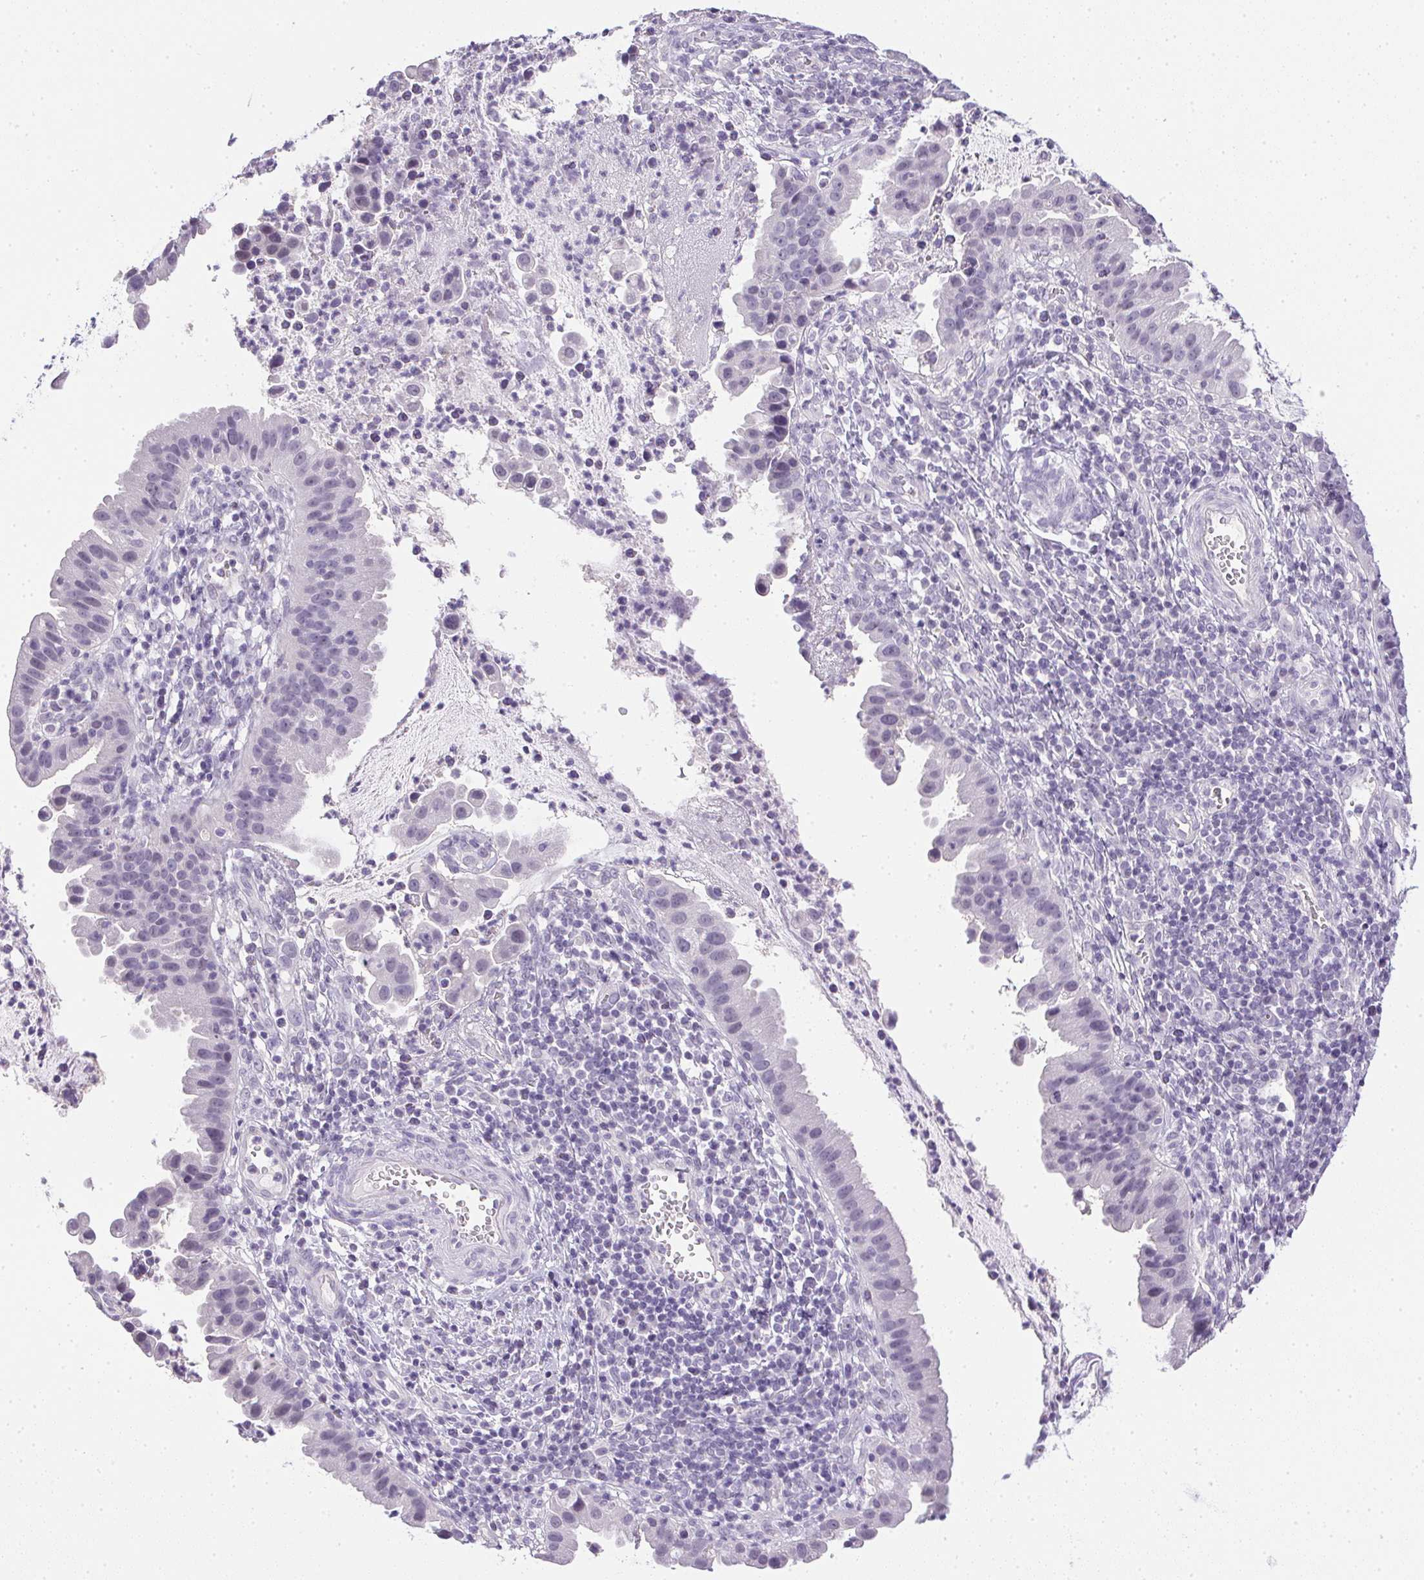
{"staining": {"intensity": "negative", "quantity": "none", "location": "none"}, "tissue": "cervical cancer", "cell_type": "Tumor cells", "image_type": "cancer", "snomed": [{"axis": "morphology", "description": "Adenocarcinoma, NOS"}, {"axis": "topography", "description": "Cervix"}], "caption": "A histopathology image of adenocarcinoma (cervical) stained for a protein demonstrates no brown staining in tumor cells. (DAB (3,3'-diaminobenzidine) immunohistochemistry (IHC) with hematoxylin counter stain).", "gene": "PRL", "patient": {"sex": "female", "age": 34}}